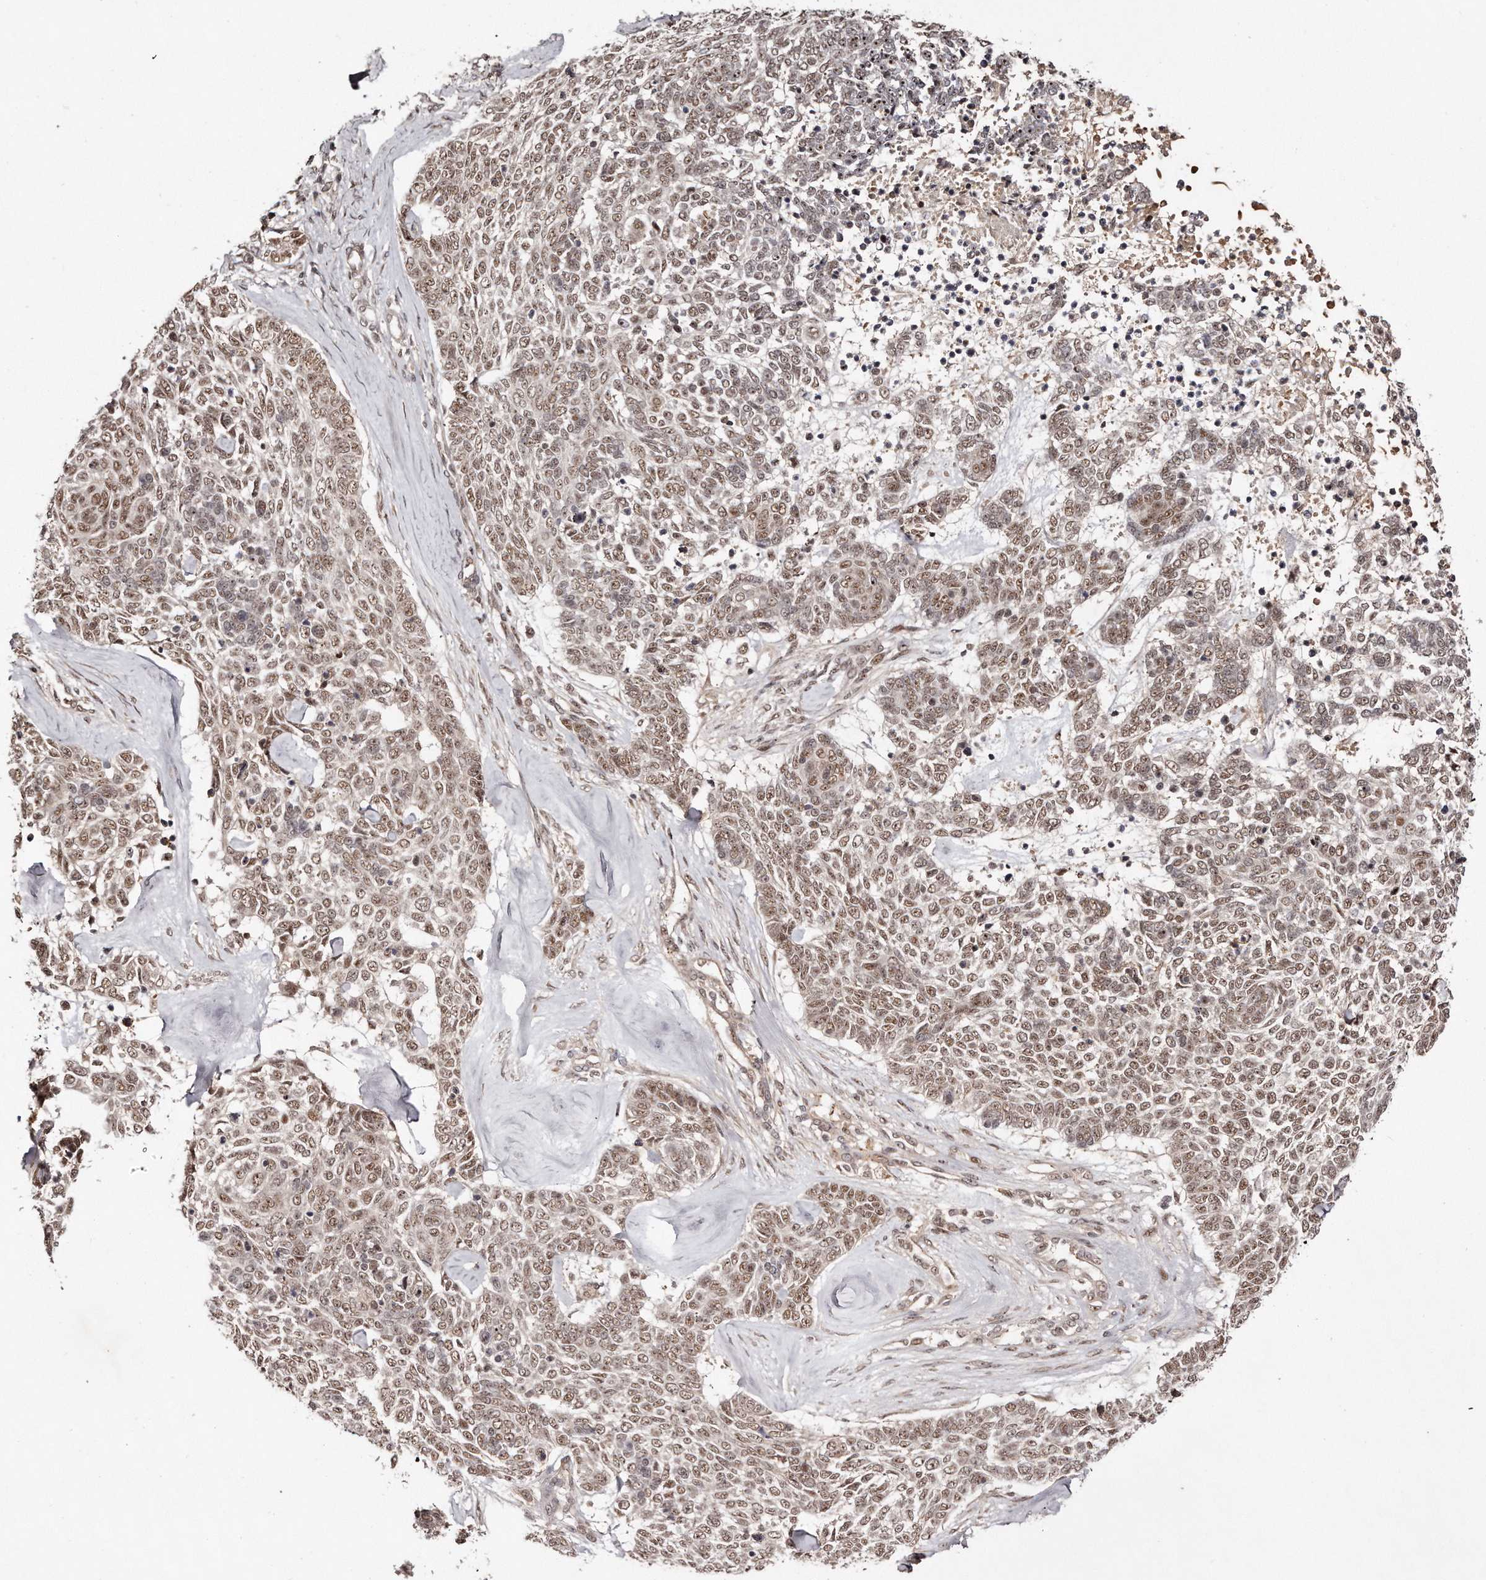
{"staining": {"intensity": "moderate", "quantity": ">75%", "location": "nuclear"}, "tissue": "skin cancer", "cell_type": "Tumor cells", "image_type": "cancer", "snomed": [{"axis": "morphology", "description": "Basal cell carcinoma"}, {"axis": "topography", "description": "Skin"}], "caption": "IHC of human skin cancer (basal cell carcinoma) displays medium levels of moderate nuclear positivity in approximately >75% of tumor cells.", "gene": "SOX4", "patient": {"sex": "female", "age": 81}}